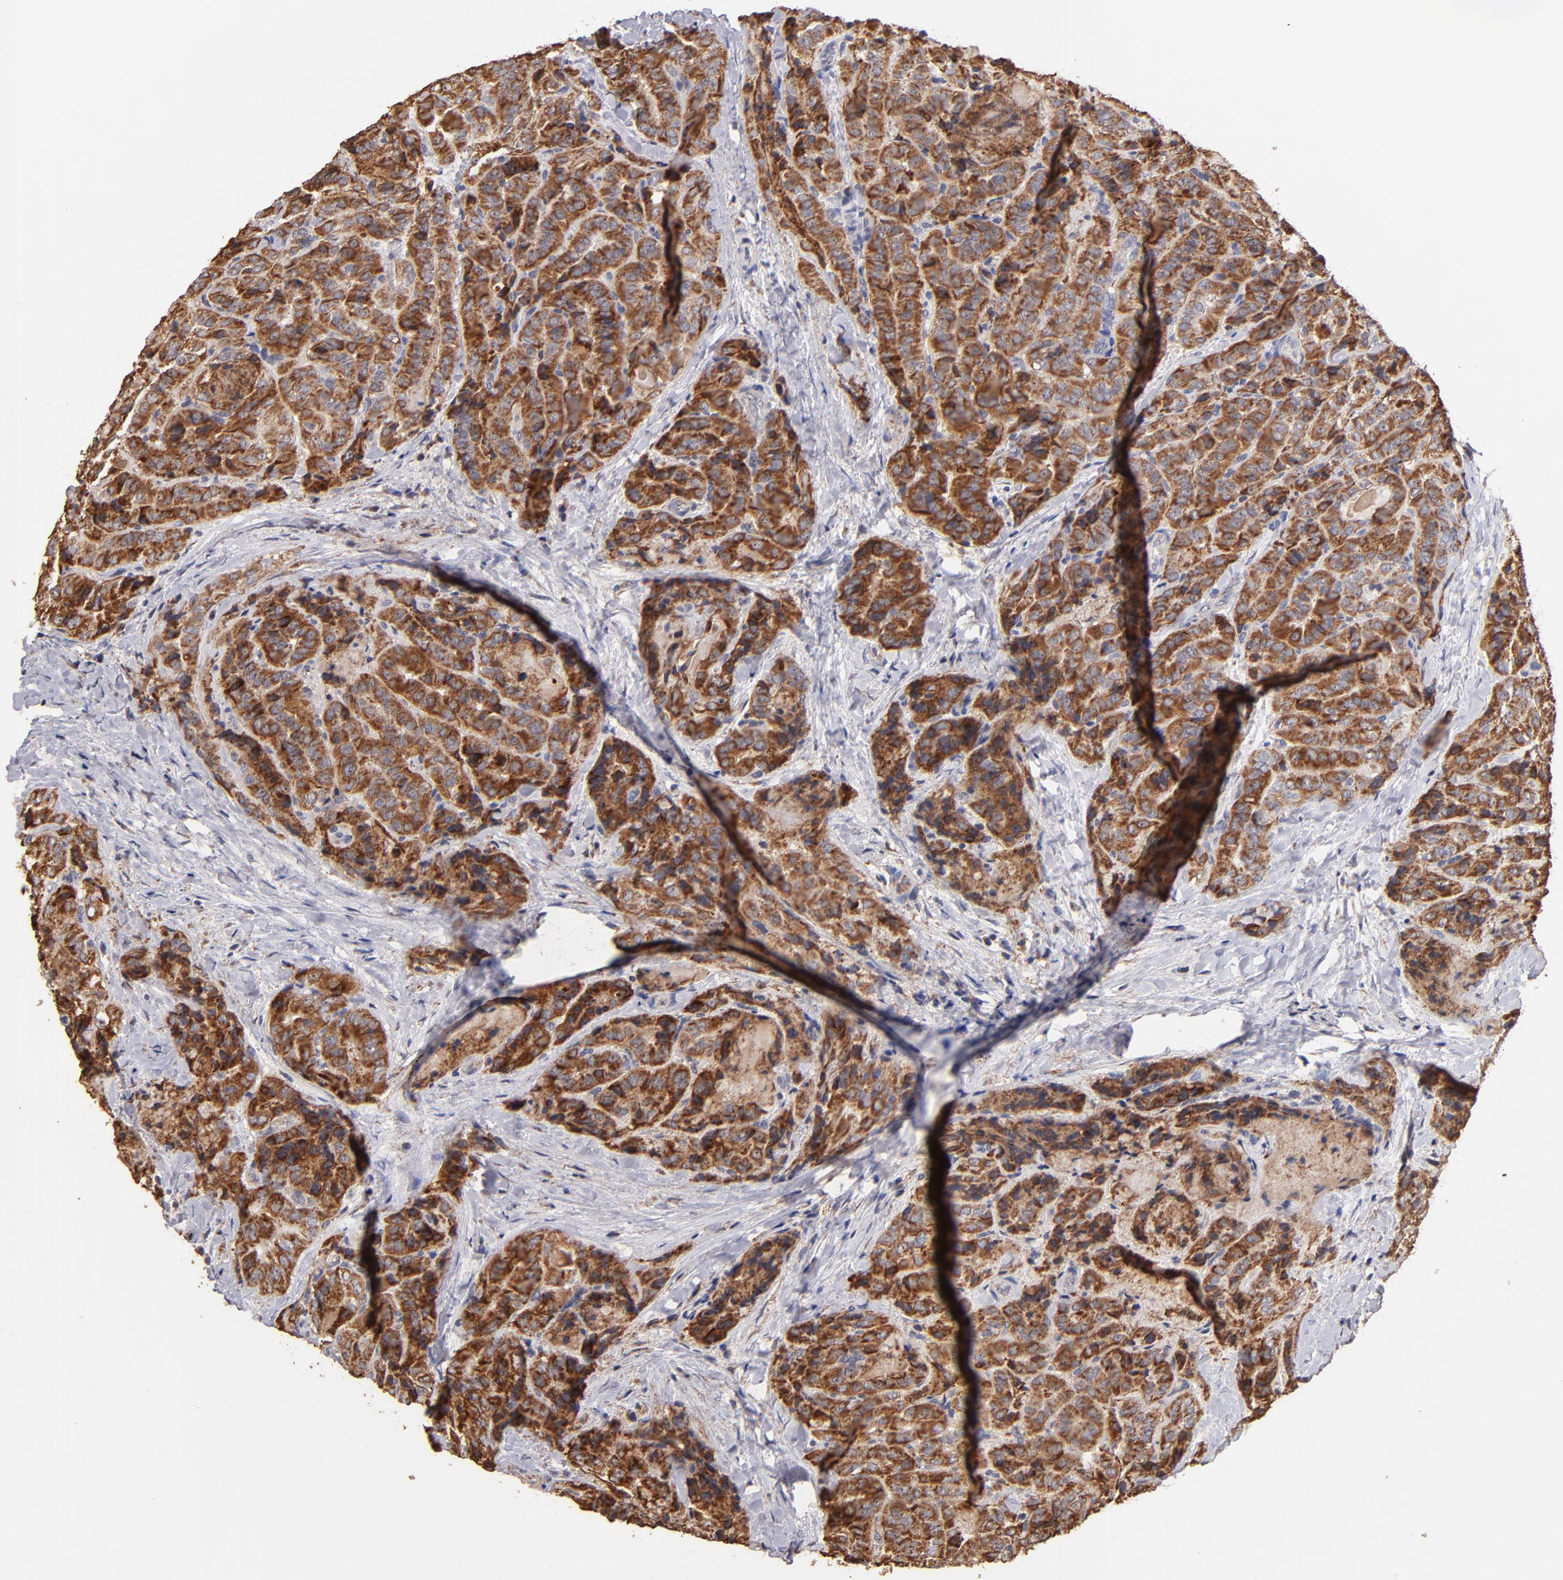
{"staining": {"intensity": "strong", "quantity": ">75%", "location": "cytoplasmic/membranous"}, "tissue": "thyroid cancer", "cell_type": "Tumor cells", "image_type": "cancer", "snomed": [{"axis": "morphology", "description": "Papillary adenocarcinoma, NOS"}, {"axis": "topography", "description": "Thyroid gland"}], "caption": "Tumor cells display high levels of strong cytoplasmic/membranous staining in approximately >75% of cells in human thyroid cancer (papillary adenocarcinoma).", "gene": "DIABLO", "patient": {"sex": "female", "age": 71}}